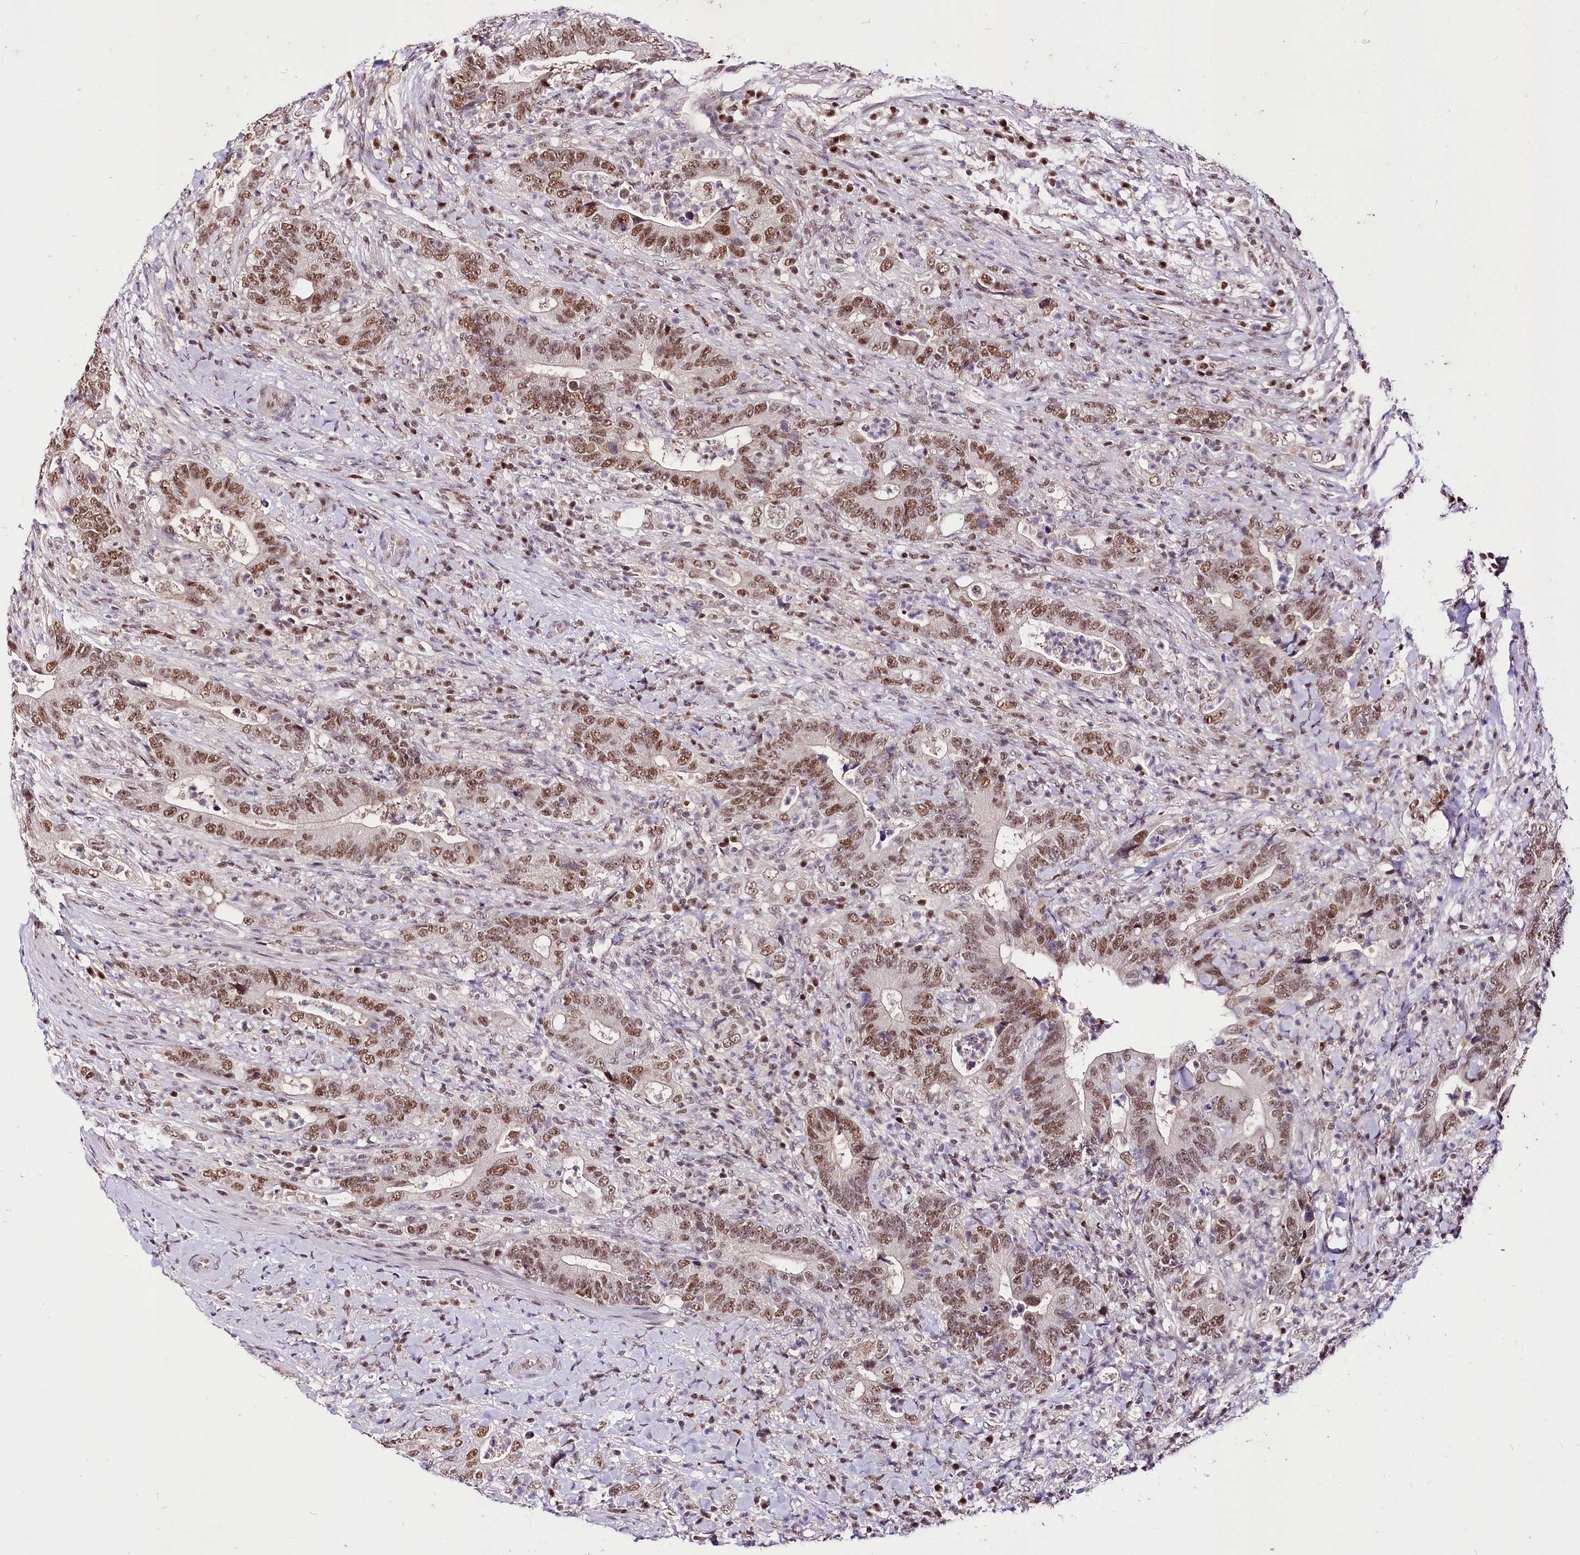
{"staining": {"intensity": "moderate", "quantity": ">75%", "location": "nuclear"}, "tissue": "colorectal cancer", "cell_type": "Tumor cells", "image_type": "cancer", "snomed": [{"axis": "morphology", "description": "Adenocarcinoma, NOS"}, {"axis": "topography", "description": "Colon"}], "caption": "Colorectal cancer (adenocarcinoma) tissue shows moderate nuclear staining in about >75% of tumor cells, visualized by immunohistochemistry.", "gene": "POLA2", "patient": {"sex": "female", "age": 75}}